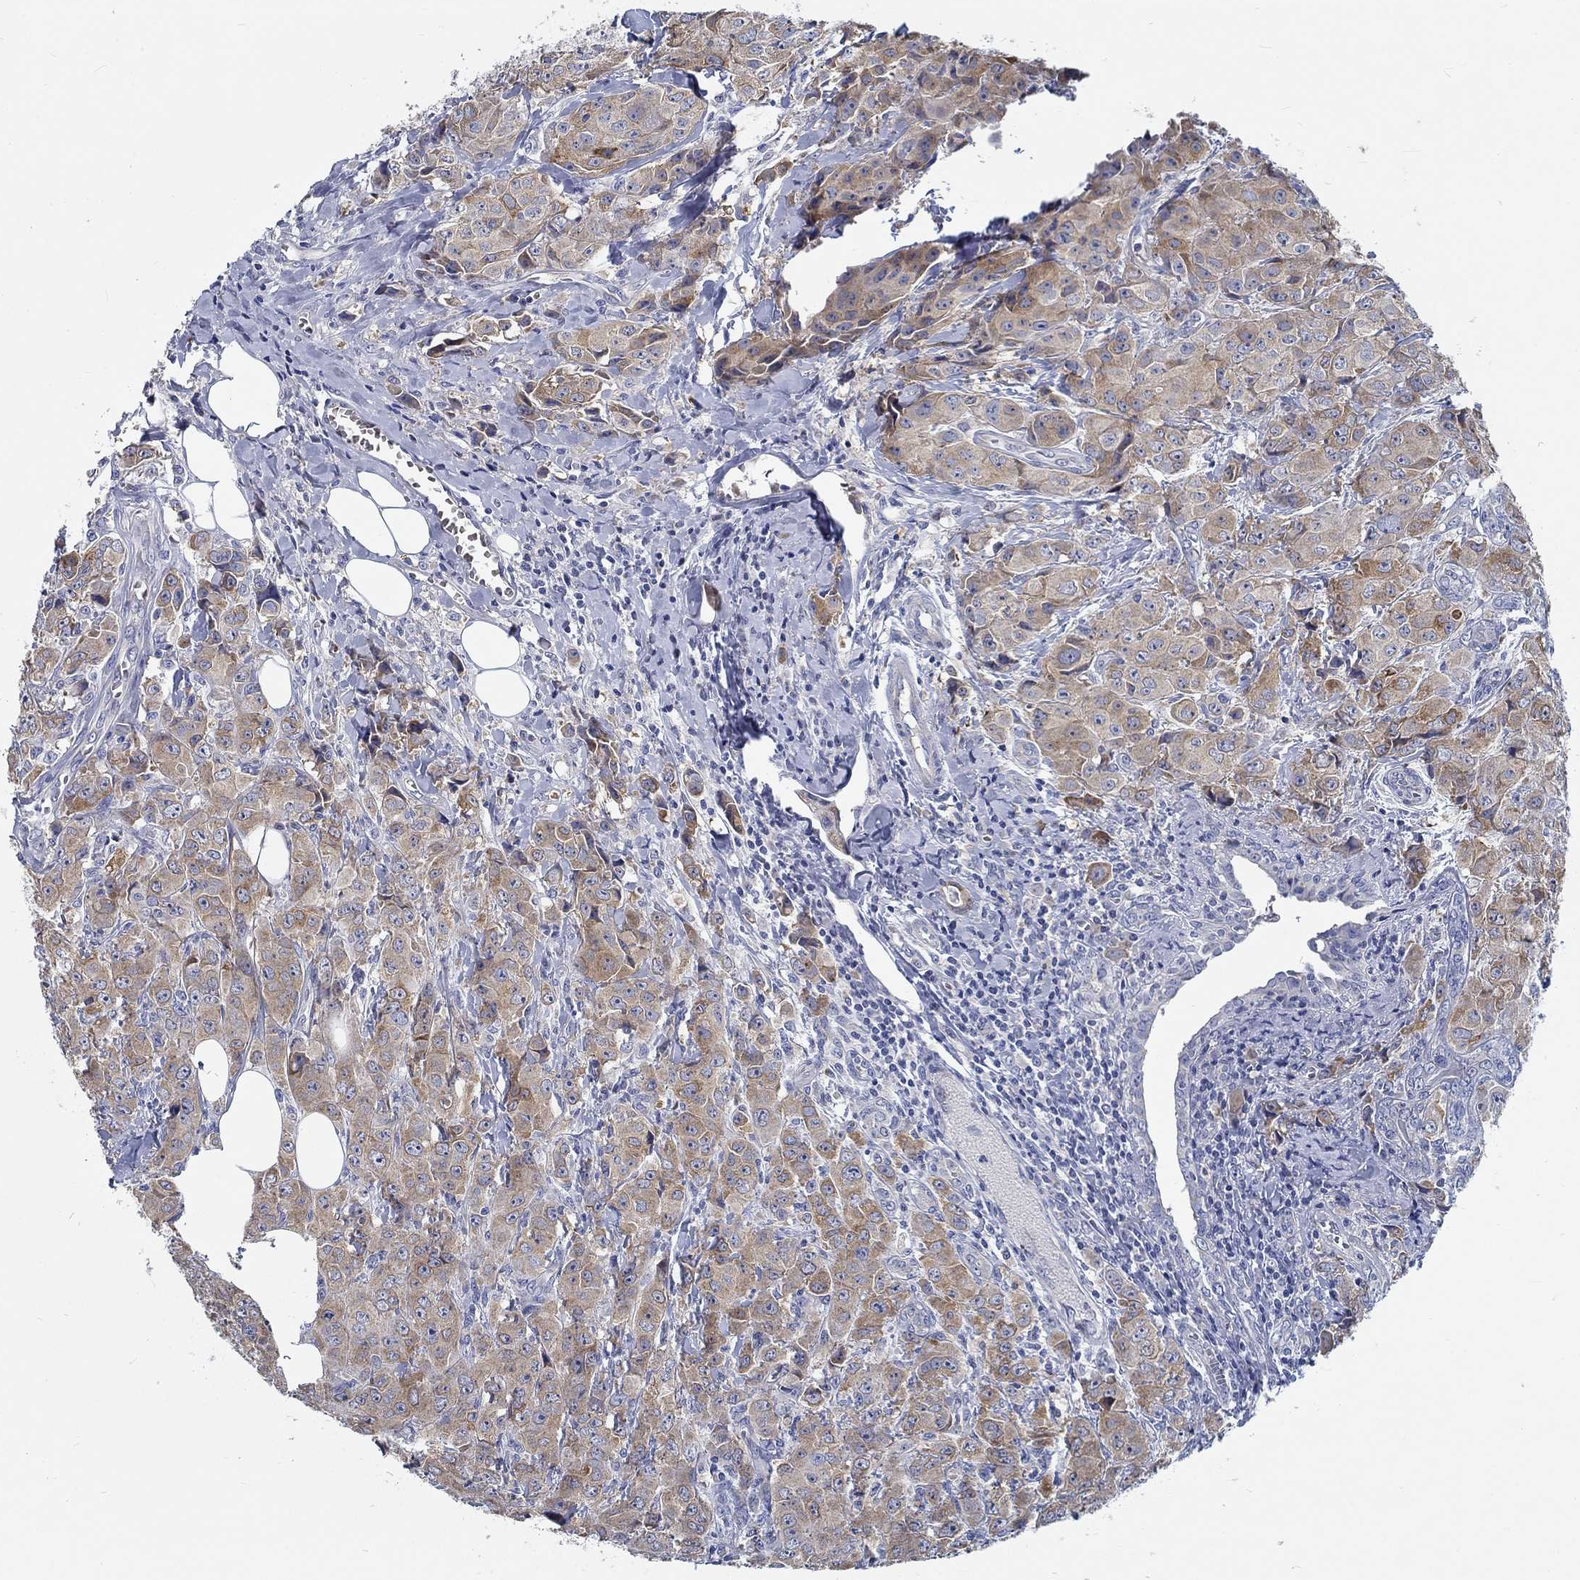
{"staining": {"intensity": "weak", "quantity": ">75%", "location": "cytoplasmic/membranous"}, "tissue": "breast cancer", "cell_type": "Tumor cells", "image_type": "cancer", "snomed": [{"axis": "morphology", "description": "Duct carcinoma"}, {"axis": "topography", "description": "Breast"}], "caption": "A high-resolution histopathology image shows IHC staining of breast cancer (infiltrating ductal carcinoma), which exhibits weak cytoplasmic/membranous staining in approximately >75% of tumor cells. (brown staining indicates protein expression, while blue staining denotes nuclei).", "gene": "MYBPC1", "patient": {"sex": "female", "age": 43}}